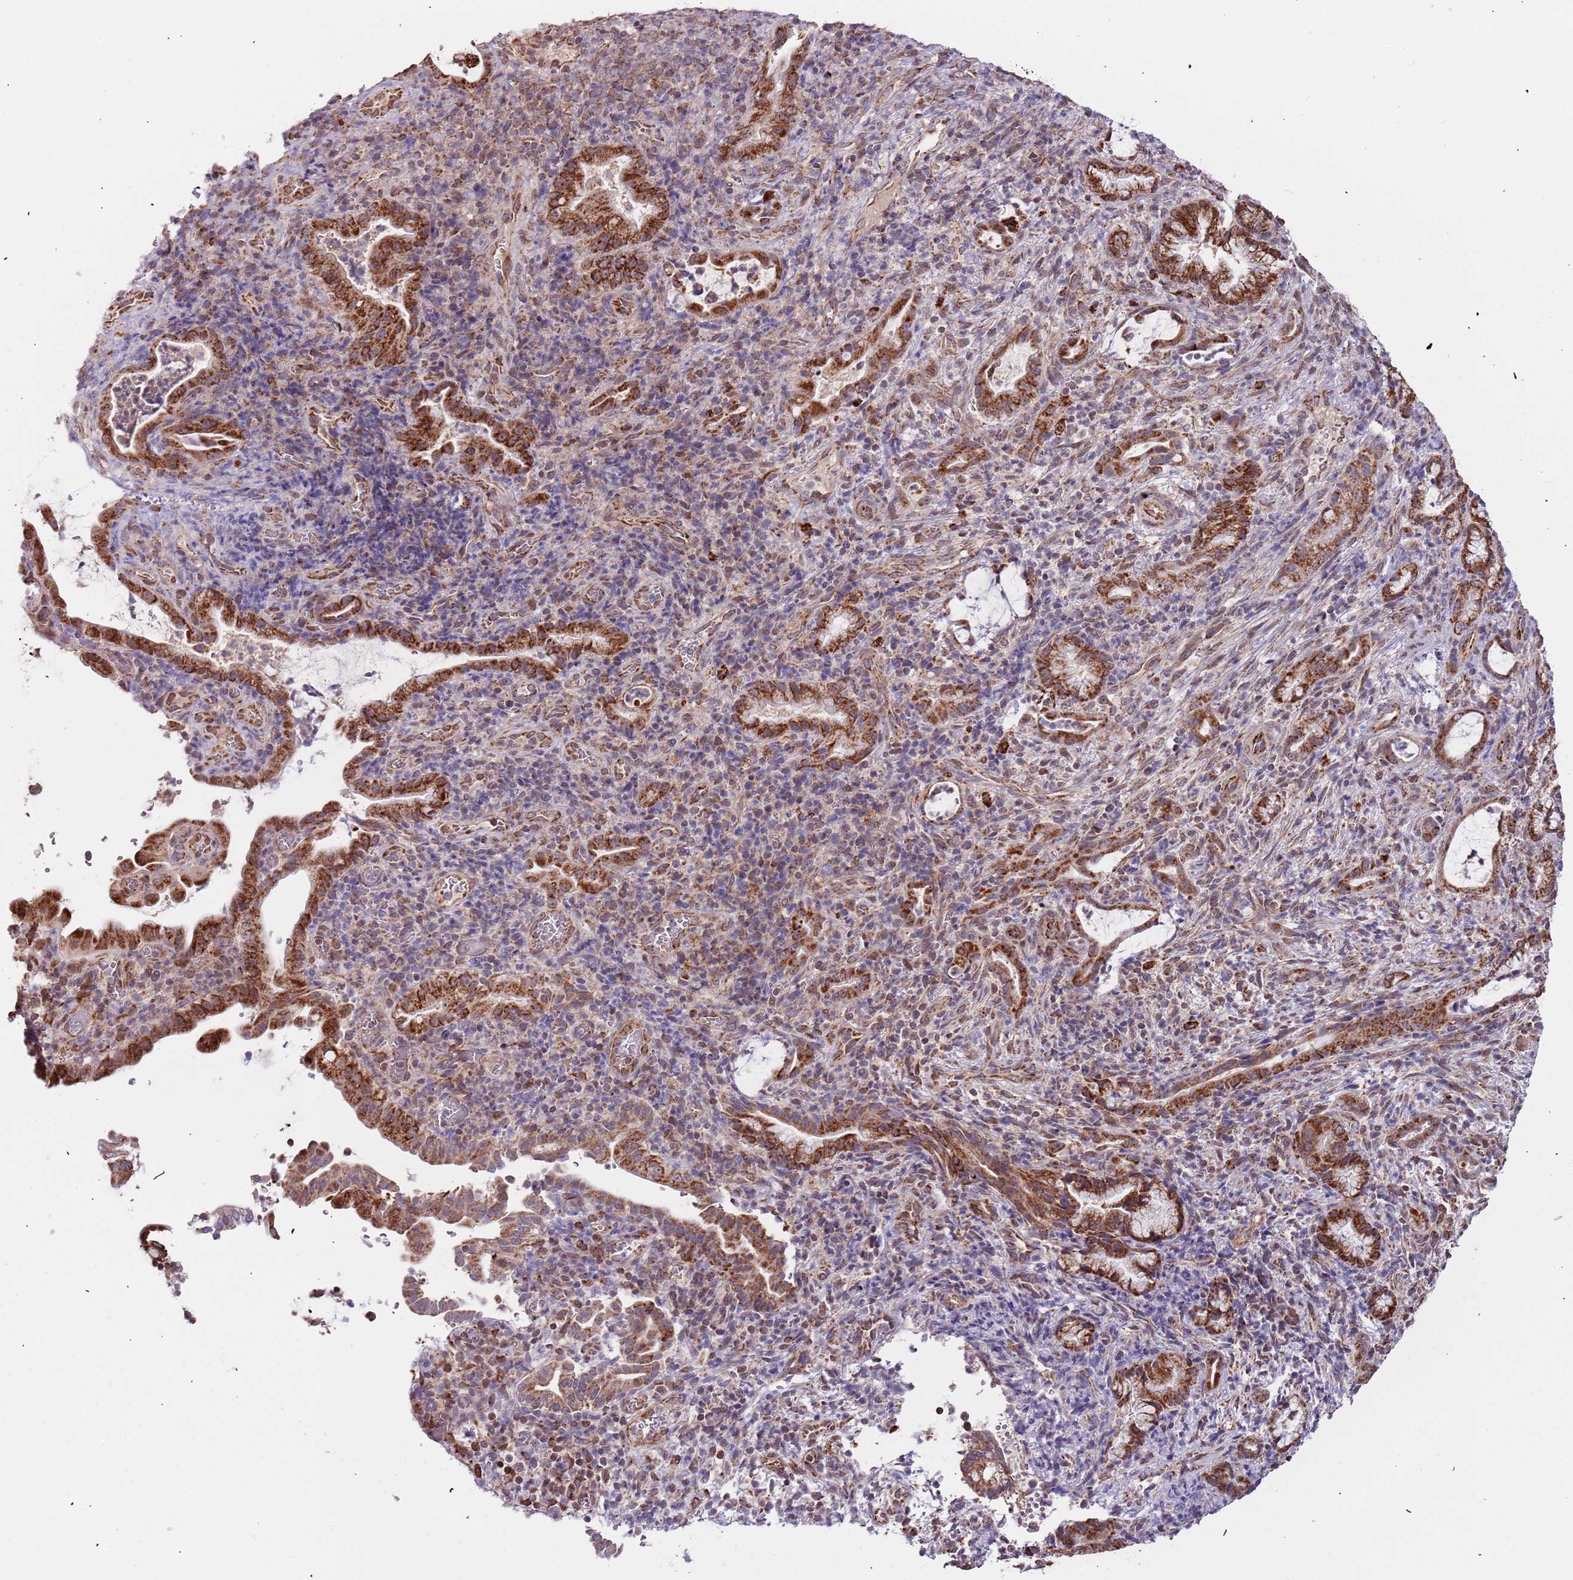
{"staining": {"intensity": "strong", "quantity": ">75%", "location": "cytoplasmic/membranous"}, "tissue": "pancreatic cancer", "cell_type": "Tumor cells", "image_type": "cancer", "snomed": [{"axis": "morphology", "description": "Normal tissue, NOS"}, {"axis": "morphology", "description": "Adenocarcinoma, NOS"}, {"axis": "topography", "description": "Pancreas"}], "caption": "The image displays immunohistochemical staining of pancreatic cancer. There is strong cytoplasmic/membranous staining is appreciated in about >75% of tumor cells.", "gene": "IL17RD", "patient": {"sex": "female", "age": 55}}